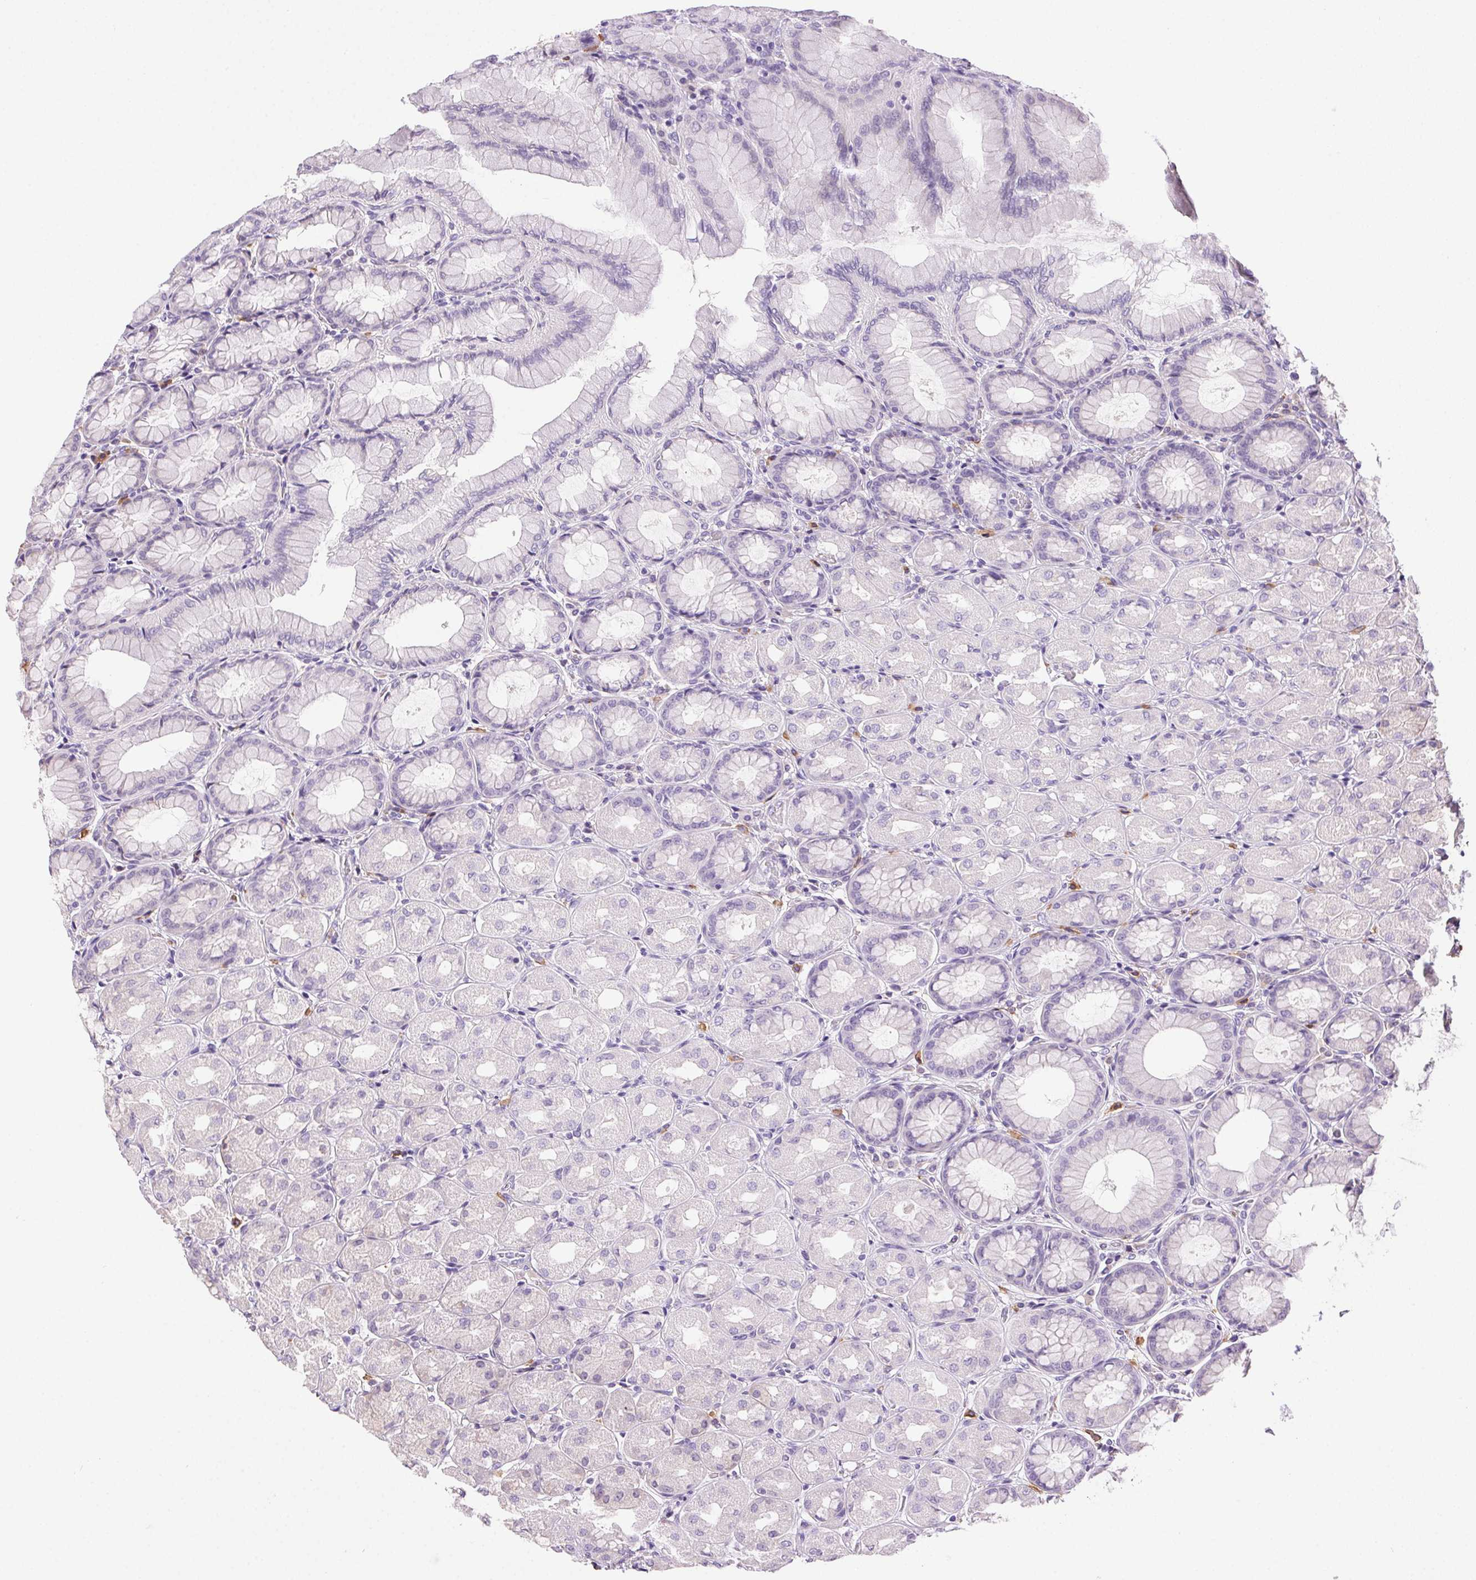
{"staining": {"intensity": "negative", "quantity": "none", "location": "none"}, "tissue": "stomach", "cell_type": "Glandular cells", "image_type": "normal", "snomed": [{"axis": "morphology", "description": "Normal tissue, NOS"}, {"axis": "topography", "description": "Stomach, upper"}], "caption": "Immunohistochemistry photomicrograph of unremarkable stomach stained for a protein (brown), which reveals no expression in glandular cells.", "gene": "SNX31", "patient": {"sex": "female", "age": 56}}